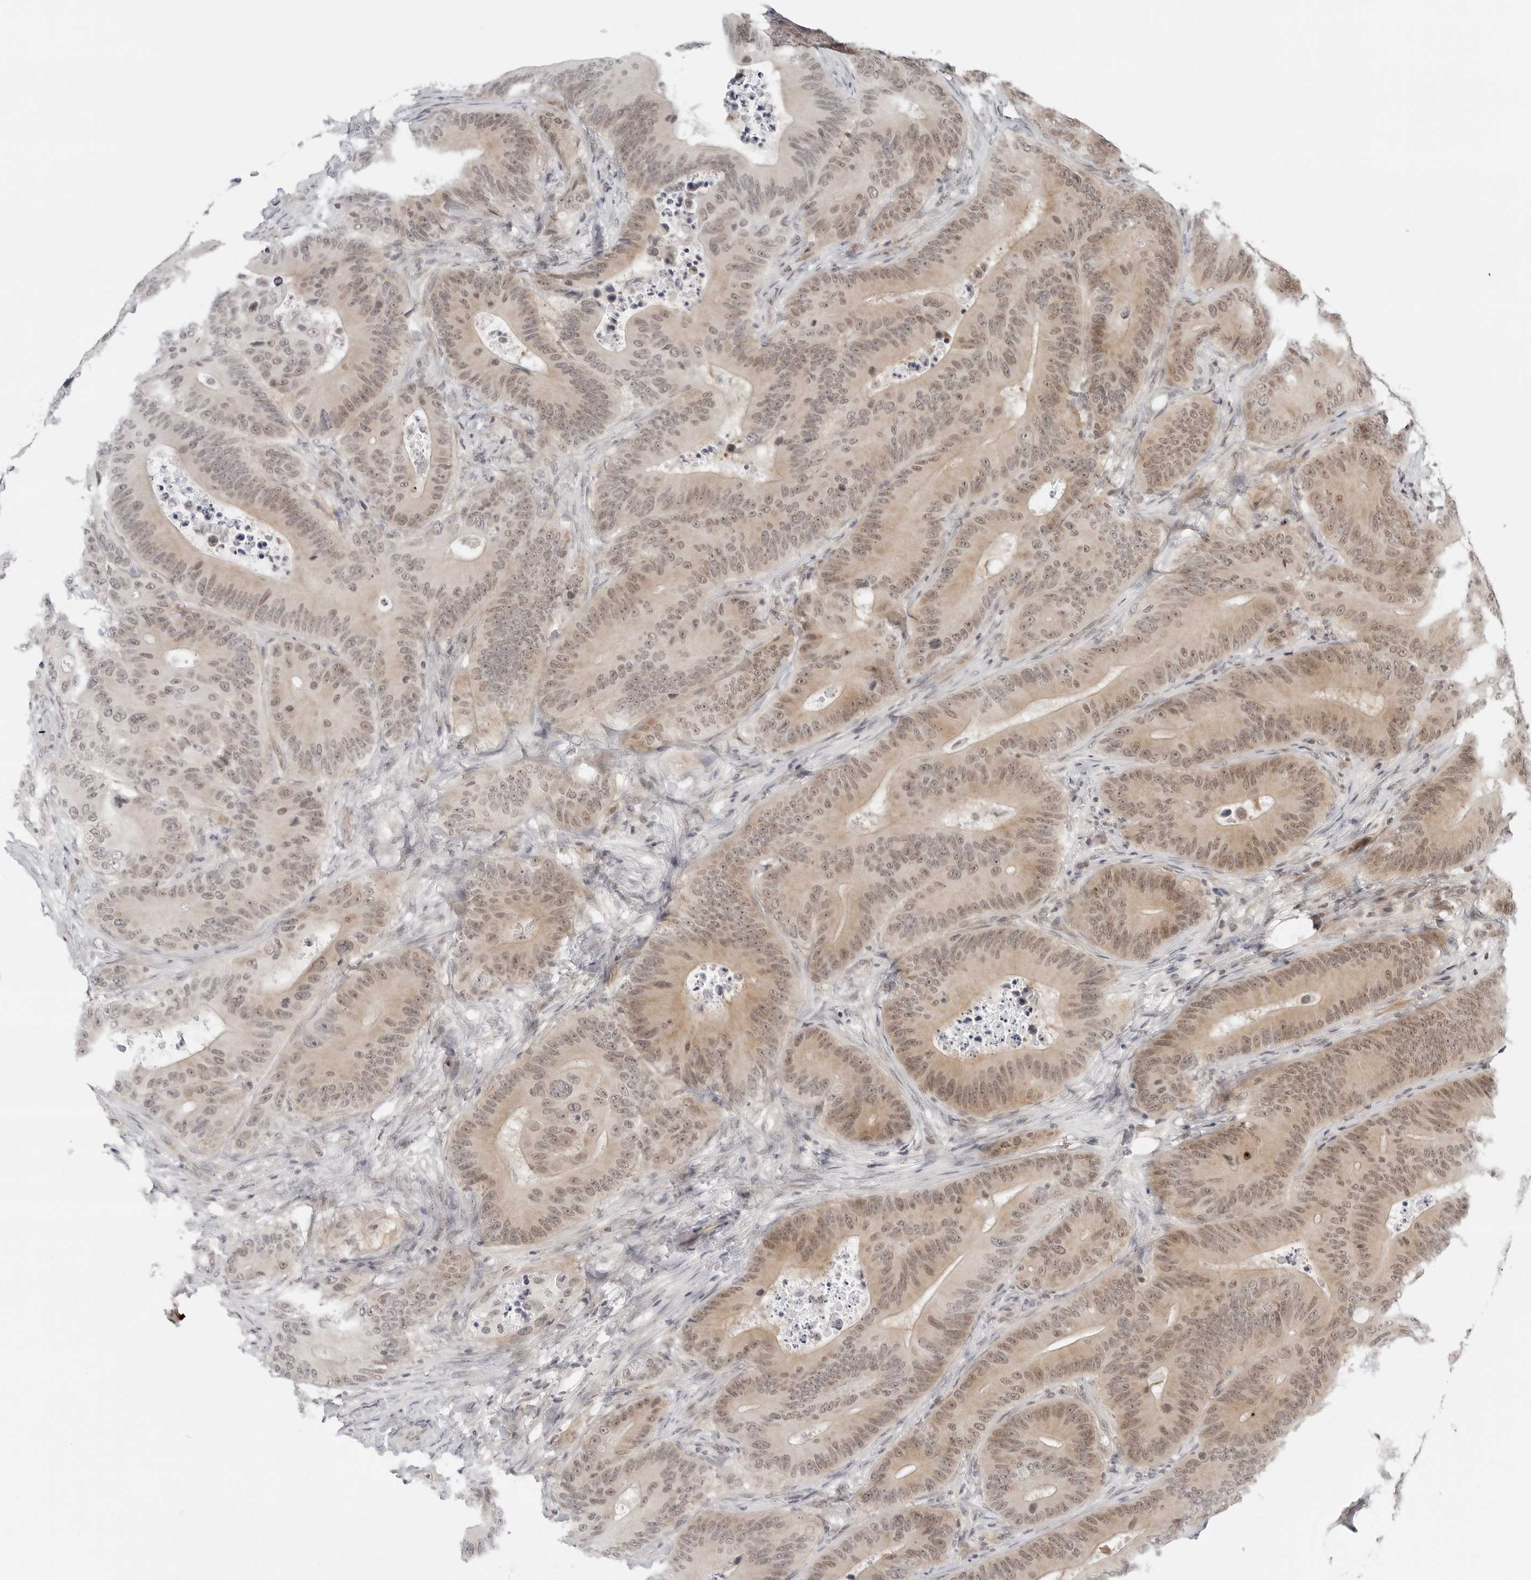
{"staining": {"intensity": "moderate", "quantity": "25%-75%", "location": "cytoplasmic/membranous,nuclear"}, "tissue": "colorectal cancer", "cell_type": "Tumor cells", "image_type": "cancer", "snomed": [{"axis": "morphology", "description": "Adenocarcinoma, NOS"}, {"axis": "topography", "description": "Colon"}], "caption": "This is an image of immunohistochemistry (IHC) staining of colorectal adenocarcinoma, which shows moderate expression in the cytoplasmic/membranous and nuclear of tumor cells.", "gene": "METAP1", "patient": {"sex": "male", "age": 83}}